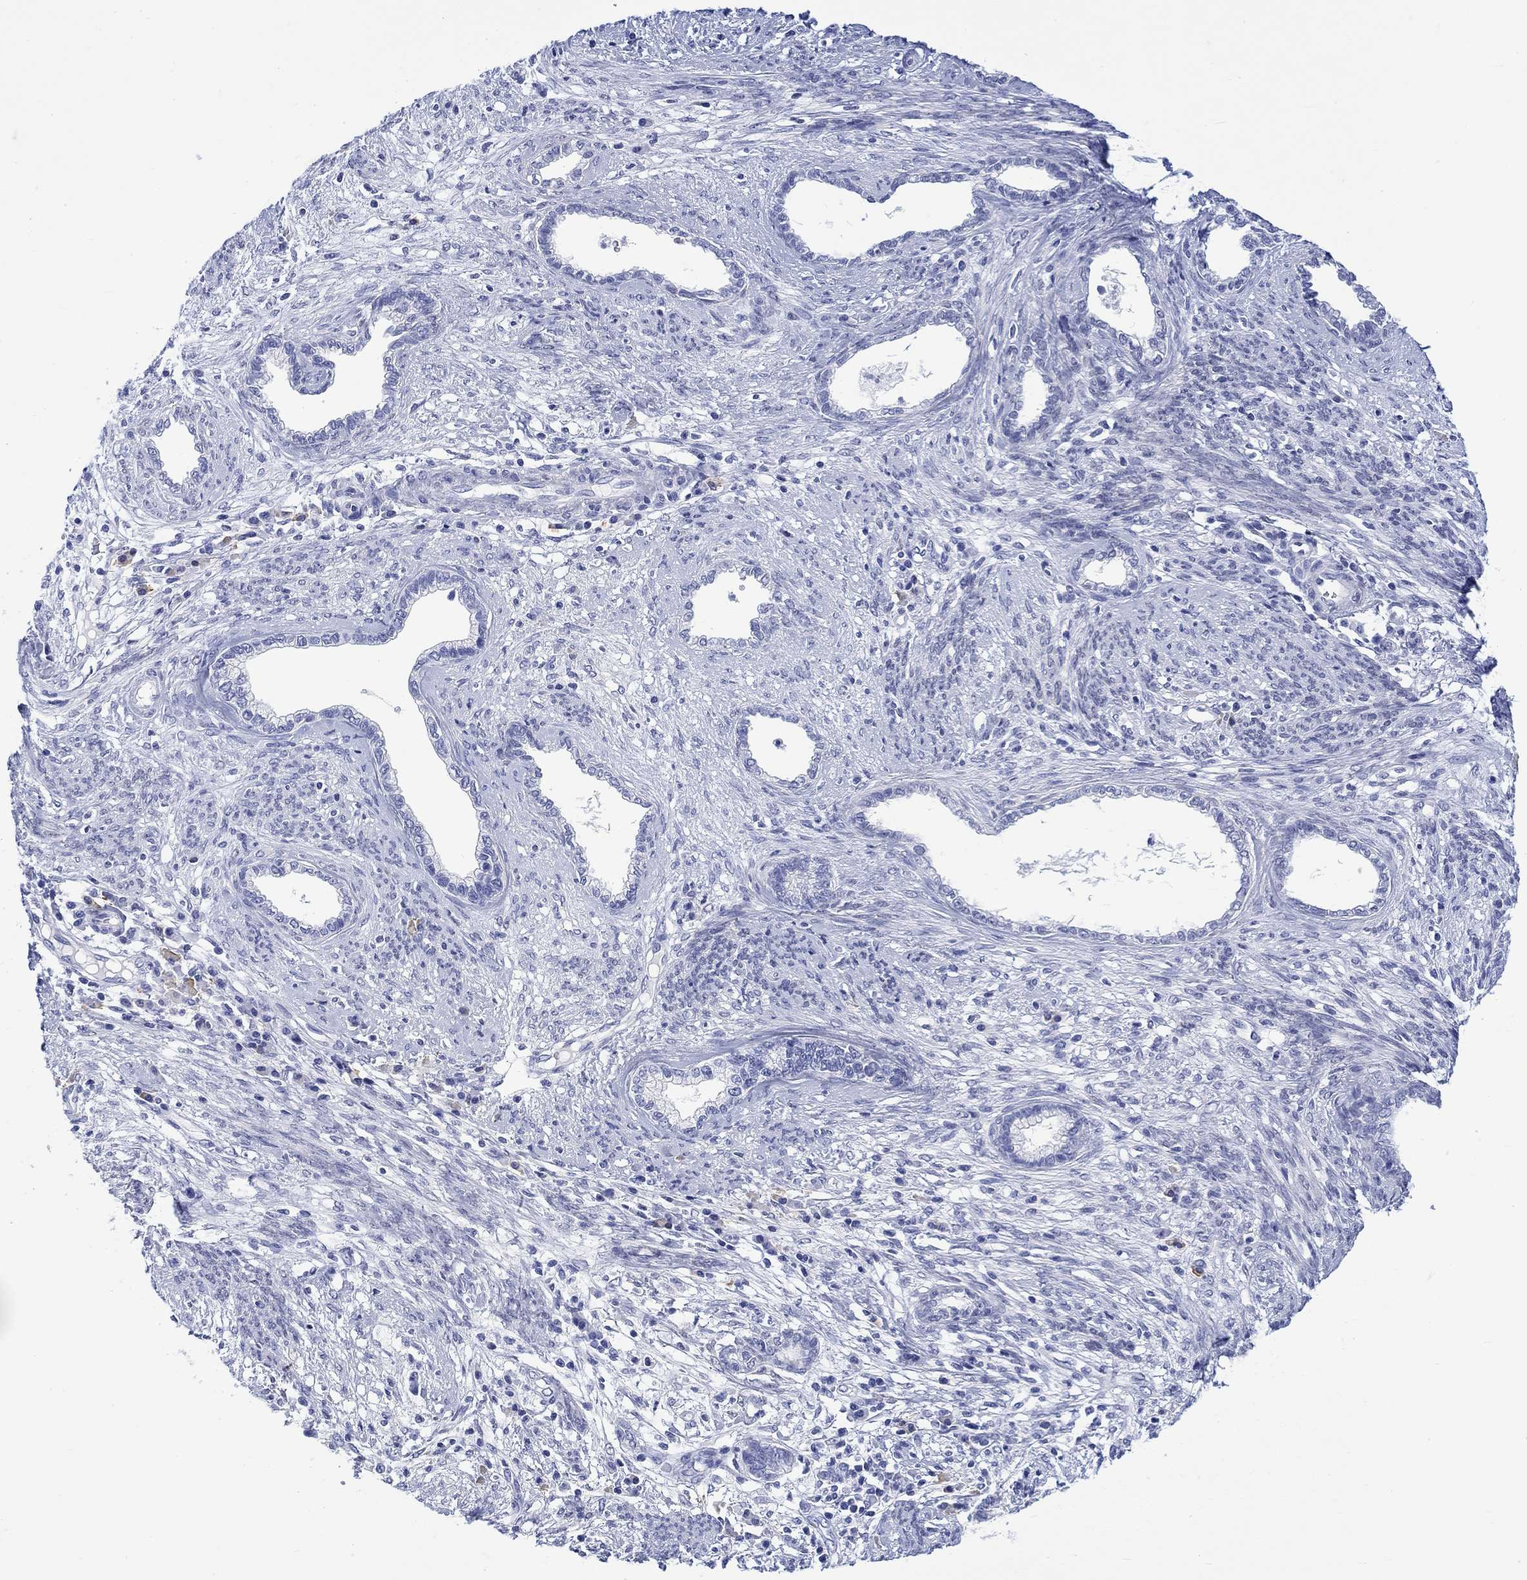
{"staining": {"intensity": "negative", "quantity": "none", "location": "none"}, "tissue": "cervical cancer", "cell_type": "Tumor cells", "image_type": "cancer", "snomed": [{"axis": "morphology", "description": "Adenocarcinoma, NOS"}, {"axis": "topography", "description": "Cervix"}], "caption": "Image shows no protein positivity in tumor cells of cervical adenocarcinoma tissue. The staining was performed using DAB (3,3'-diaminobenzidine) to visualize the protein expression in brown, while the nuclei were stained in blue with hematoxylin (Magnification: 20x).", "gene": "MSI1", "patient": {"sex": "female", "age": 62}}